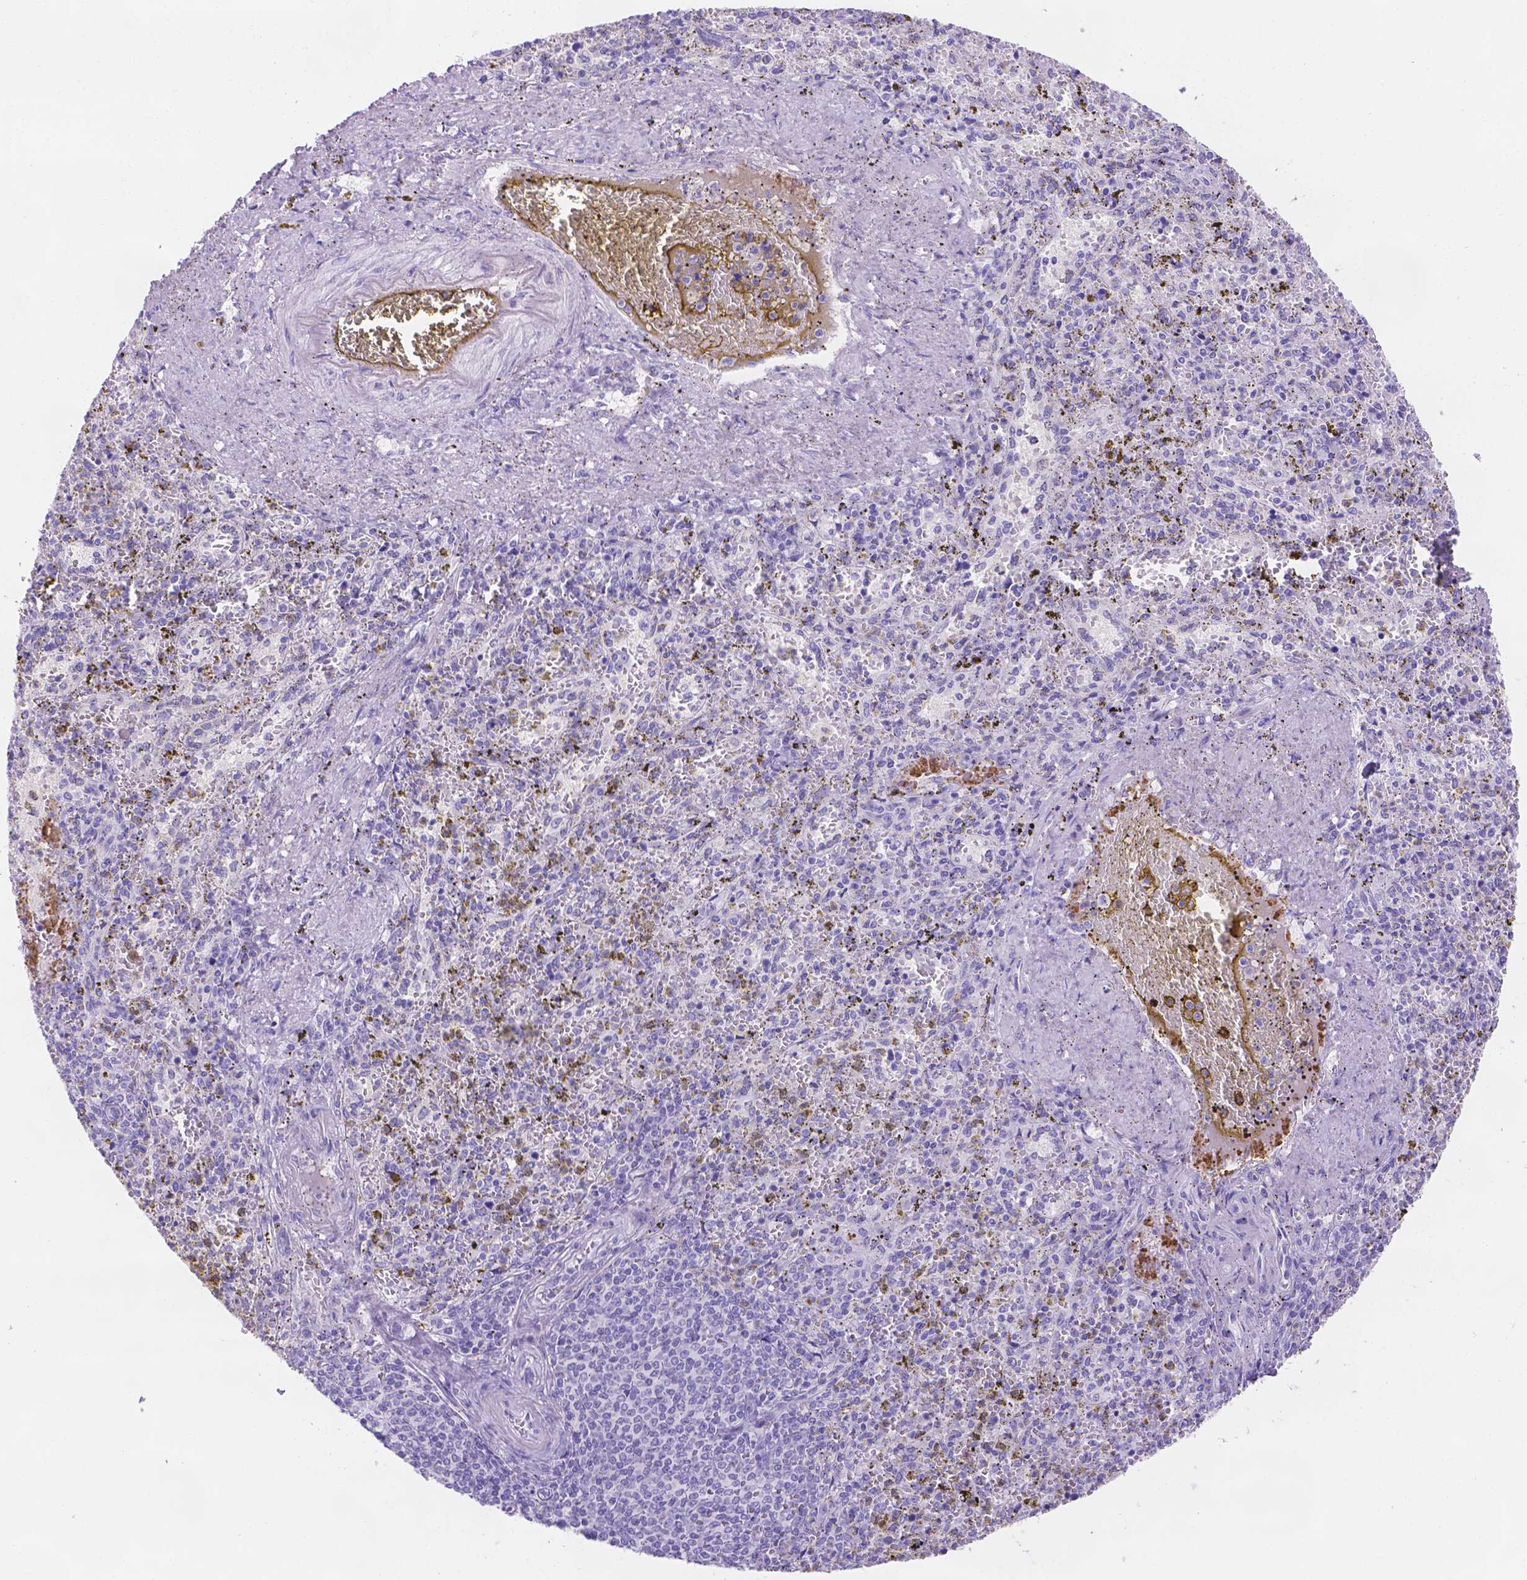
{"staining": {"intensity": "negative", "quantity": "none", "location": "none"}, "tissue": "spleen", "cell_type": "Cells in red pulp", "image_type": "normal", "snomed": [{"axis": "morphology", "description": "Normal tissue, NOS"}, {"axis": "topography", "description": "Spleen"}], "caption": "DAB immunohistochemical staining of unremarkable spleen displays no significant staining in cells in red pulp. Nuclei are stained in blue.", "gene": "MLN", "patient": {"sex": "female", "age": 50}}